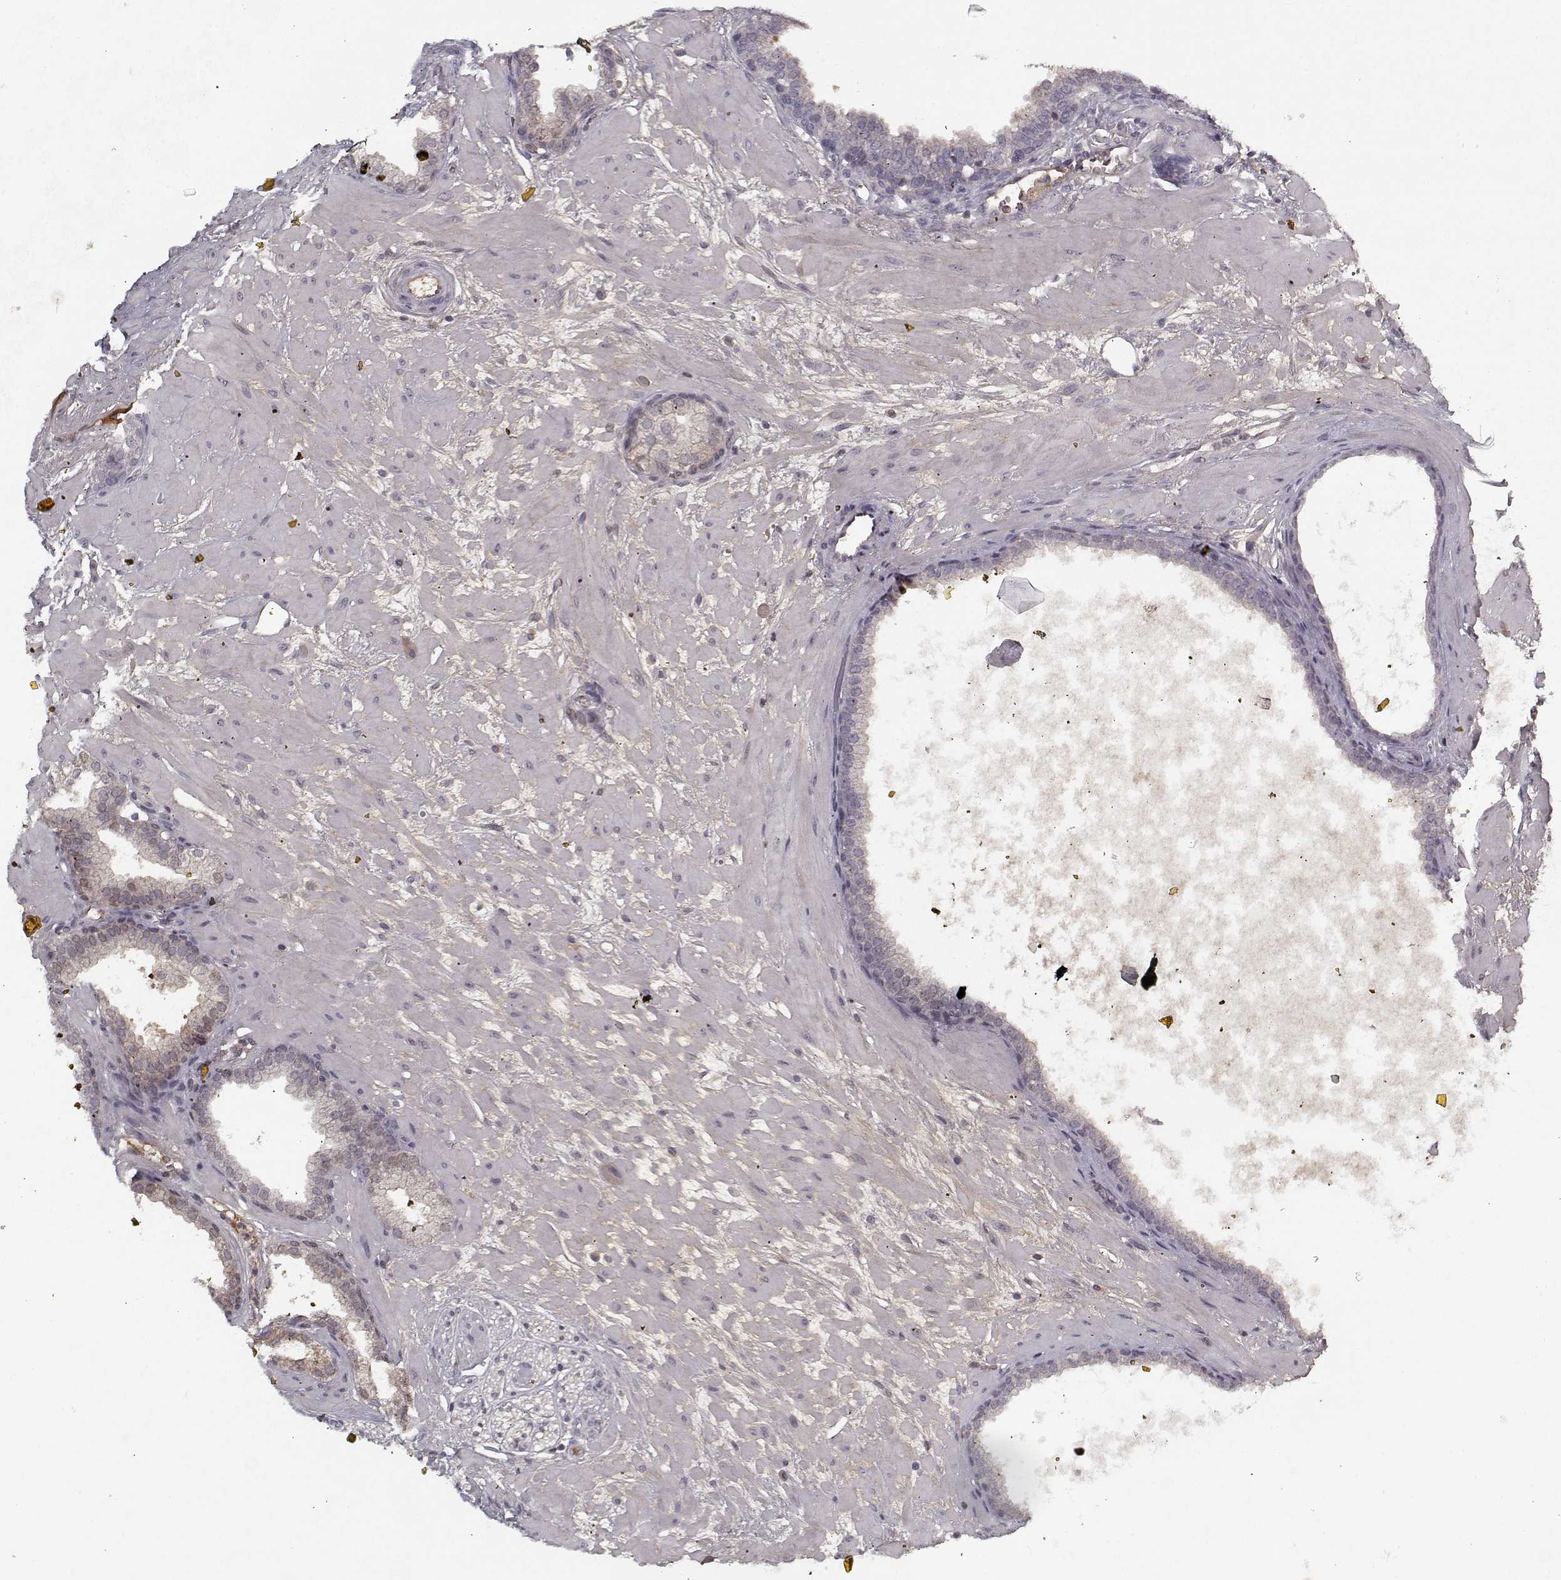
{"staining": {"intensity": "negative", "quantity": "none", "location": "none"}, "tissue": "prostate cancer", "cell_type": "Tumor cells", "image_type": "cancer", "snomed": [{"axis": "morphology", "description": "Adenocarcinoma, Low grade"}, {"axis": "topography", "description": "Prostate"}], "caption": "Immunohistochemistry (IHC) of low-grade adenocarcinoma (prostate) displays no expression in tumor cells.", "gene": "AFM", "patient": {"sex": "male", "age": 68}}